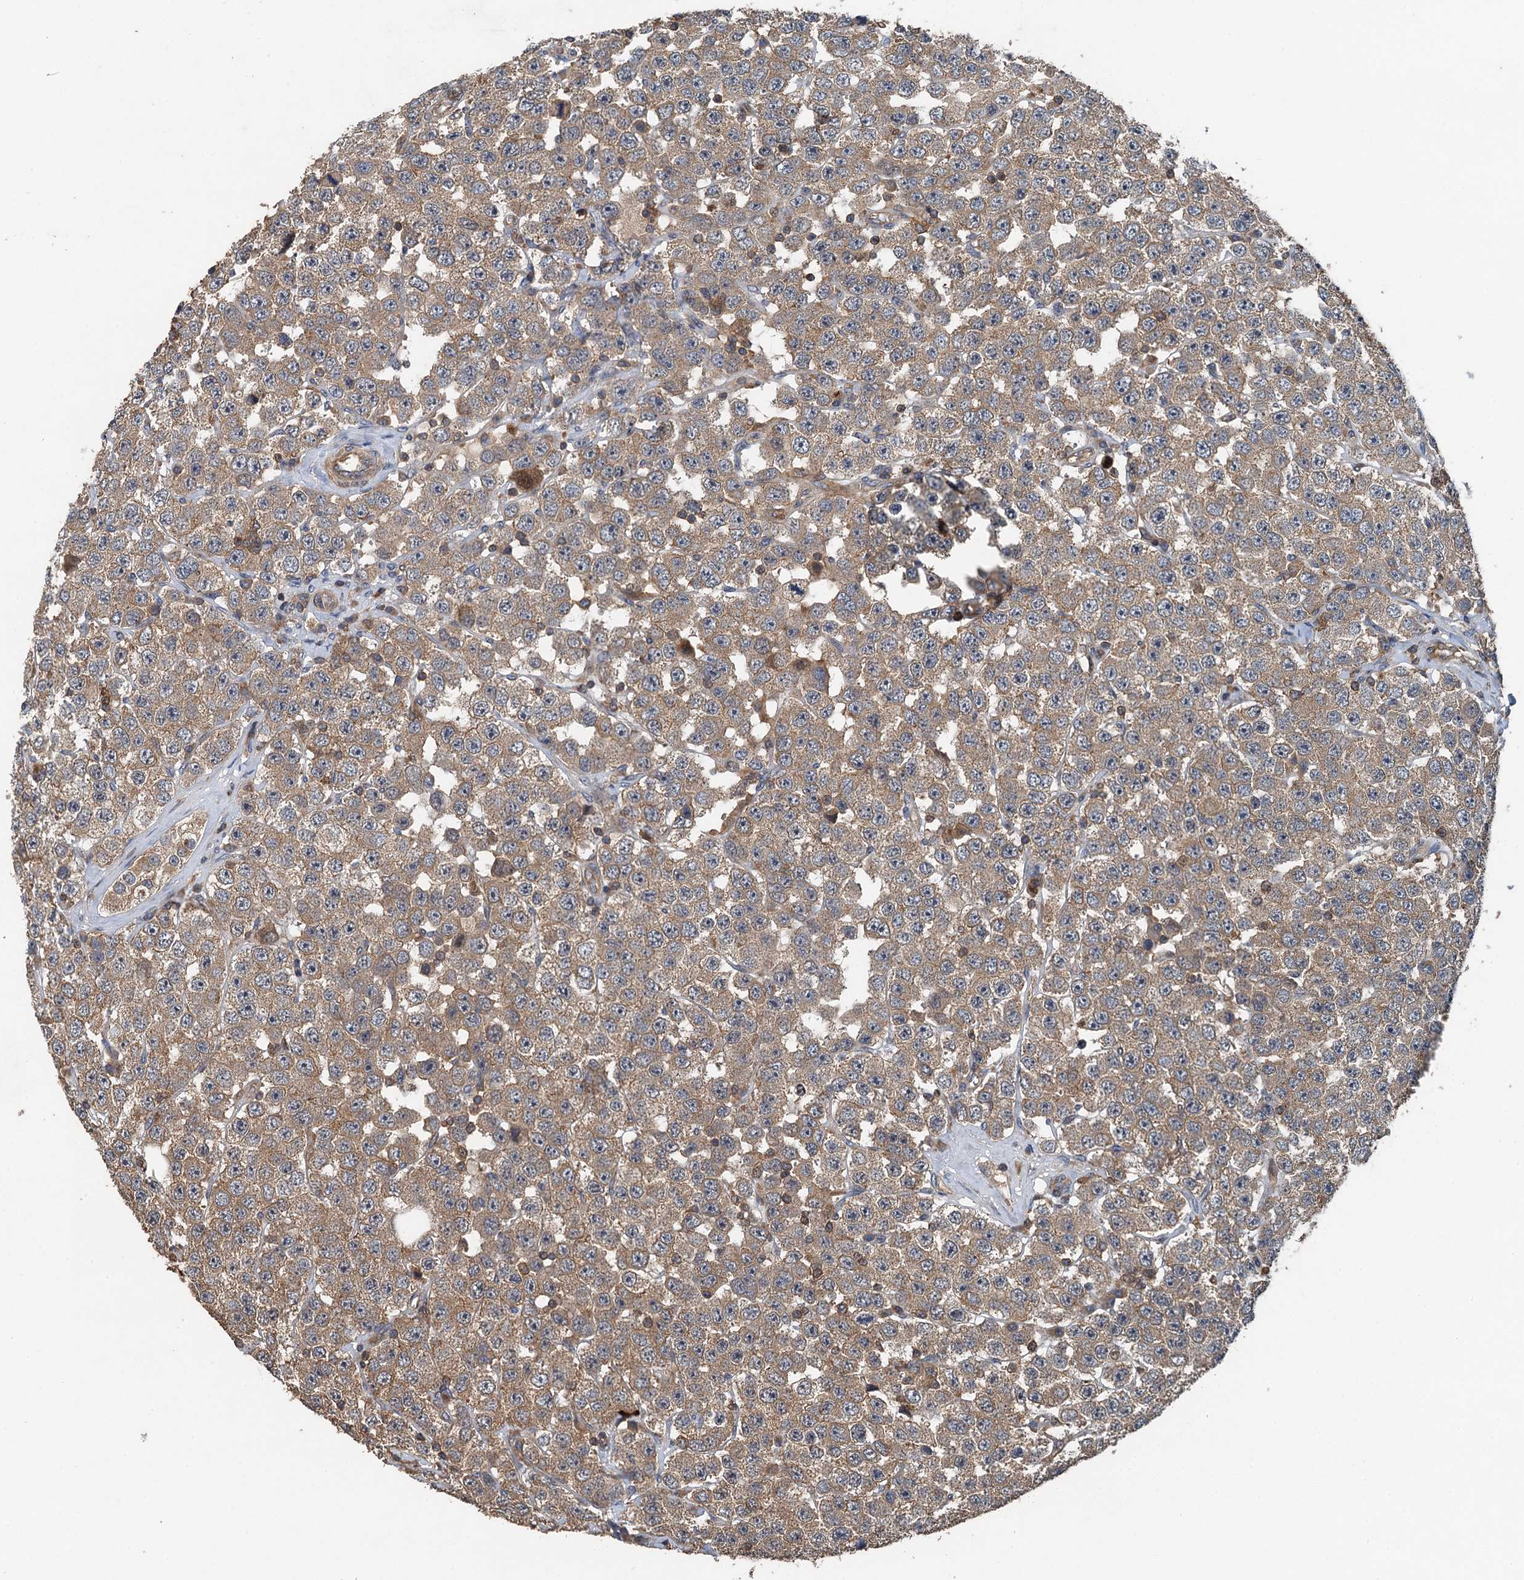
{"staining": {"intensity": "moderate", "quantity": ">75%", "location": "cytoplasmic/membranous"}, "tissue": "testis cancer", "cell_type": "Tumor cells", "image_type": "cancer", "snomed": [{"axis": "morphology", "description": "Seminoma, NOS"}, {"axis": "topography", "description": "Testis"}], "caption": "A high-resolution image shows IHC staining of testis seminoma, which demonstrates moderate cytoplasmic/membranous expression in about >75% of tumor cells.", "gene": "BORCS5", "patient": {"sex": "male", "age": 28}}